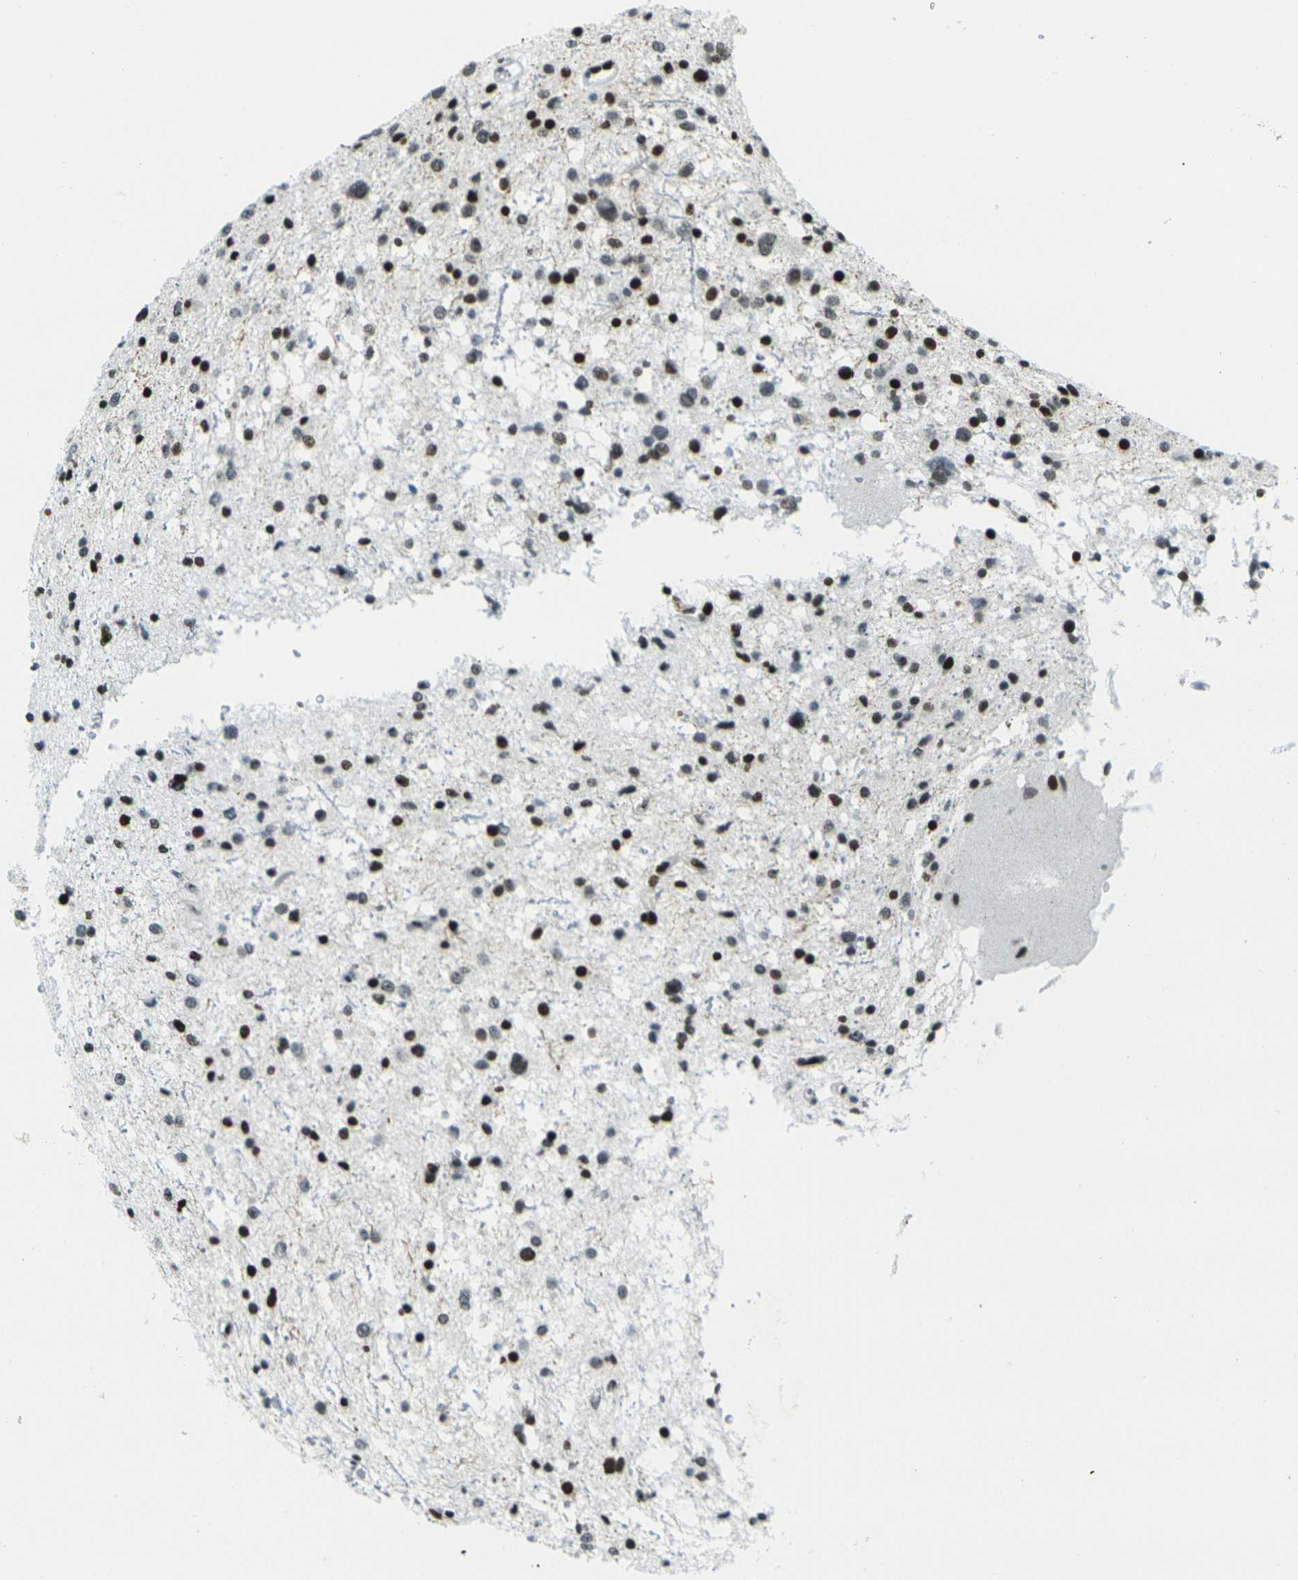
{"staining": {"intensity": "moderate", "quantity": ">75%", "location": "nuclear"}, "tissue": "glioma", "cell_type": "Tumor cells", "image_type": "cancer", "snomed": [{"axis": "morphology", "description": "Glioma, malignant, Low grade"}, {"axis": "topography", "description": "Brain"}], "caption": "Immunohistochemistry (IHC) (DAB (3,3'-diaminobenzidine)) staining of glioma shows moderate nuclear protein positivity in about >75% of tumor cells. The protein is shown in brown color, while the nuclei are stained blue.", "gene": "H3-3A", "patient": {"sex": "female", "age": 37}}